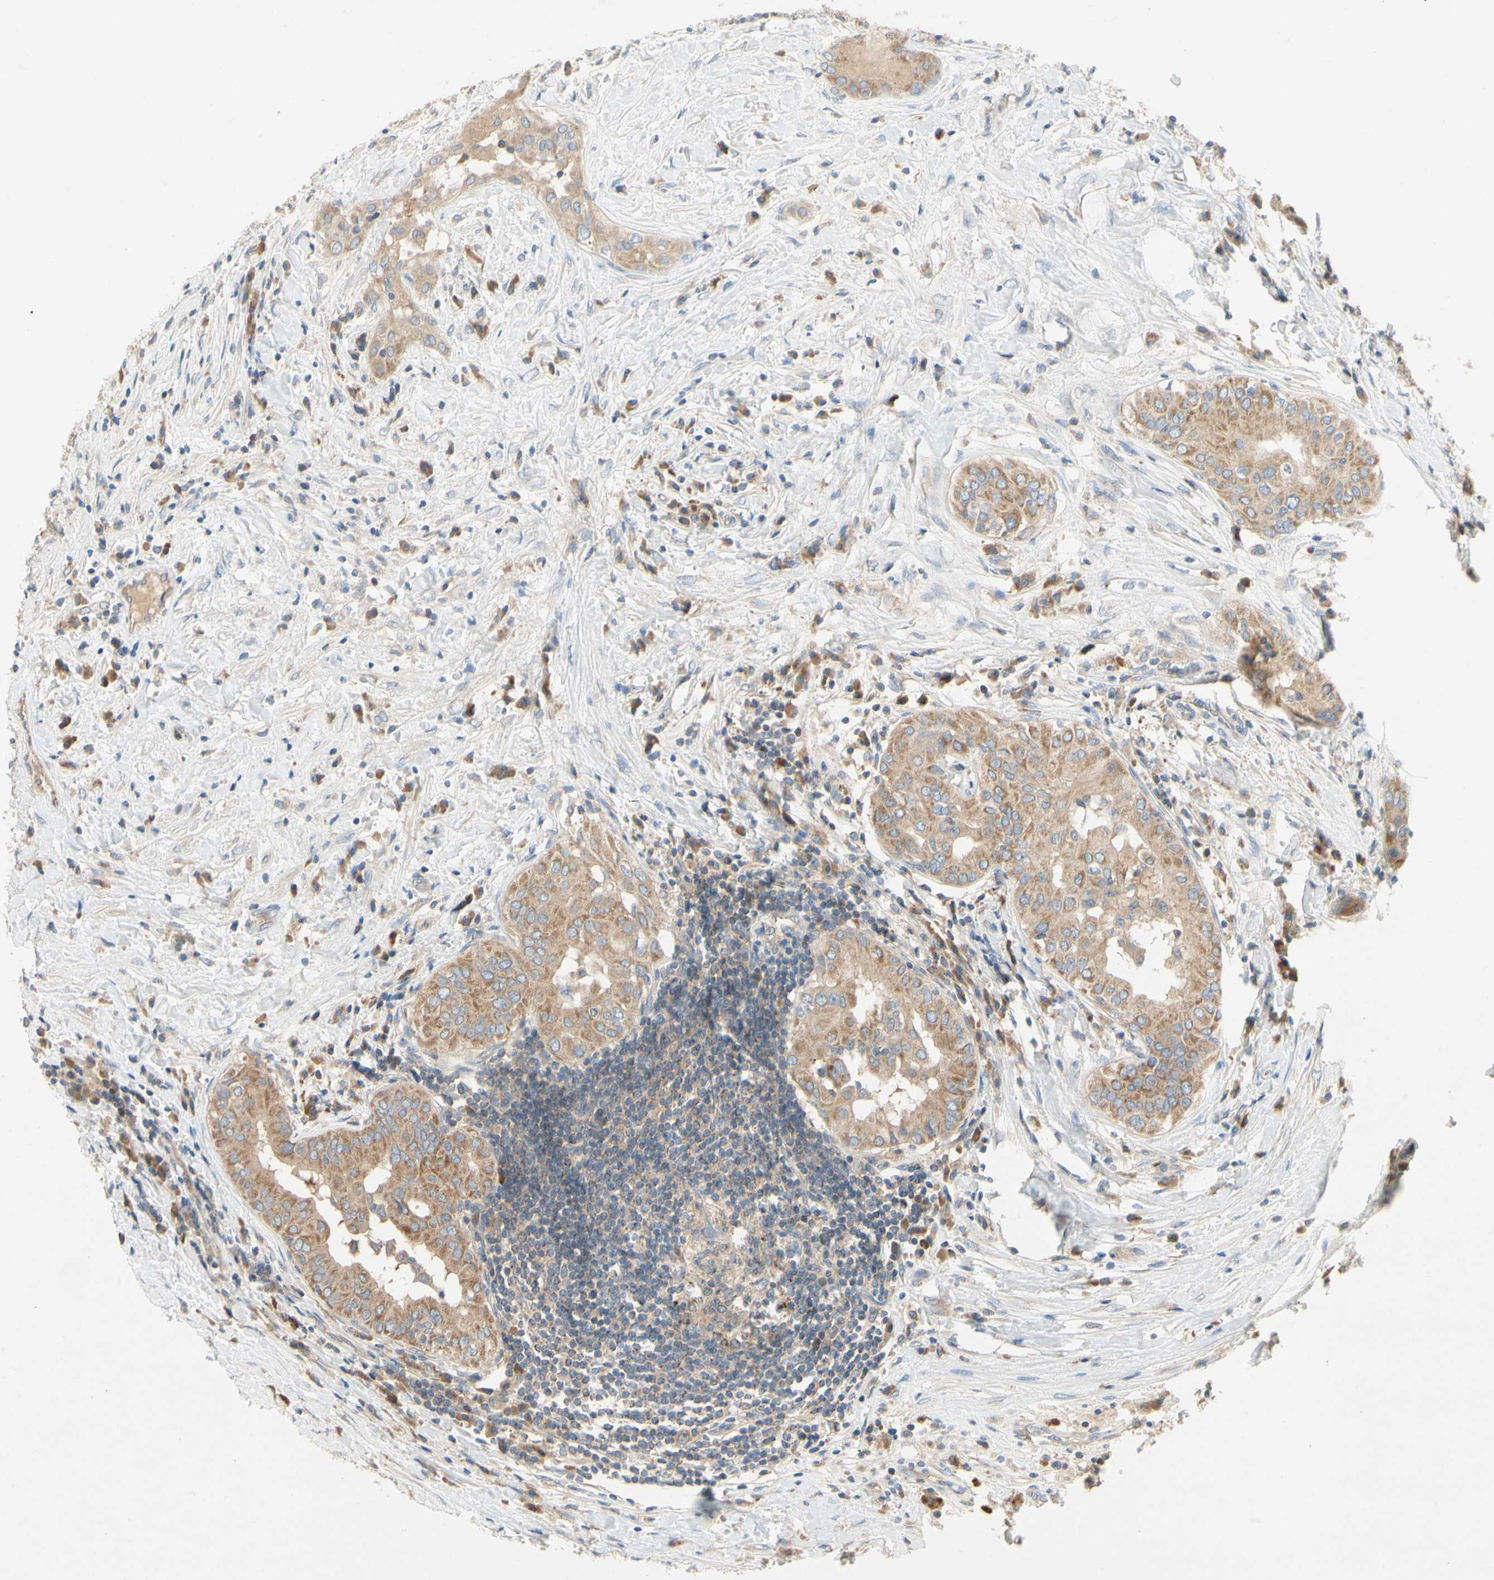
{"staining": {"intensity": "moderate", "quantity": ">75%", "location": "cytoplasmic/membranous"}, "tissue": "thyroid cancer", "cell_type": "Tumor cells", "image_type": "cancer", "snomed": [{"axis": "morphology", "description": "Papillary adenocarcinoma, NOS"}, {"axis": "topography", "description": "Thyroid gland"}], "caption": "Thyroid cancer stained with a brown dye shows moderate cytoplasmic/membranous positive staining in about >75% of tumor cells.", "gene": "KLHDC8B", "patient": {"sex": "male", "age": 33}}